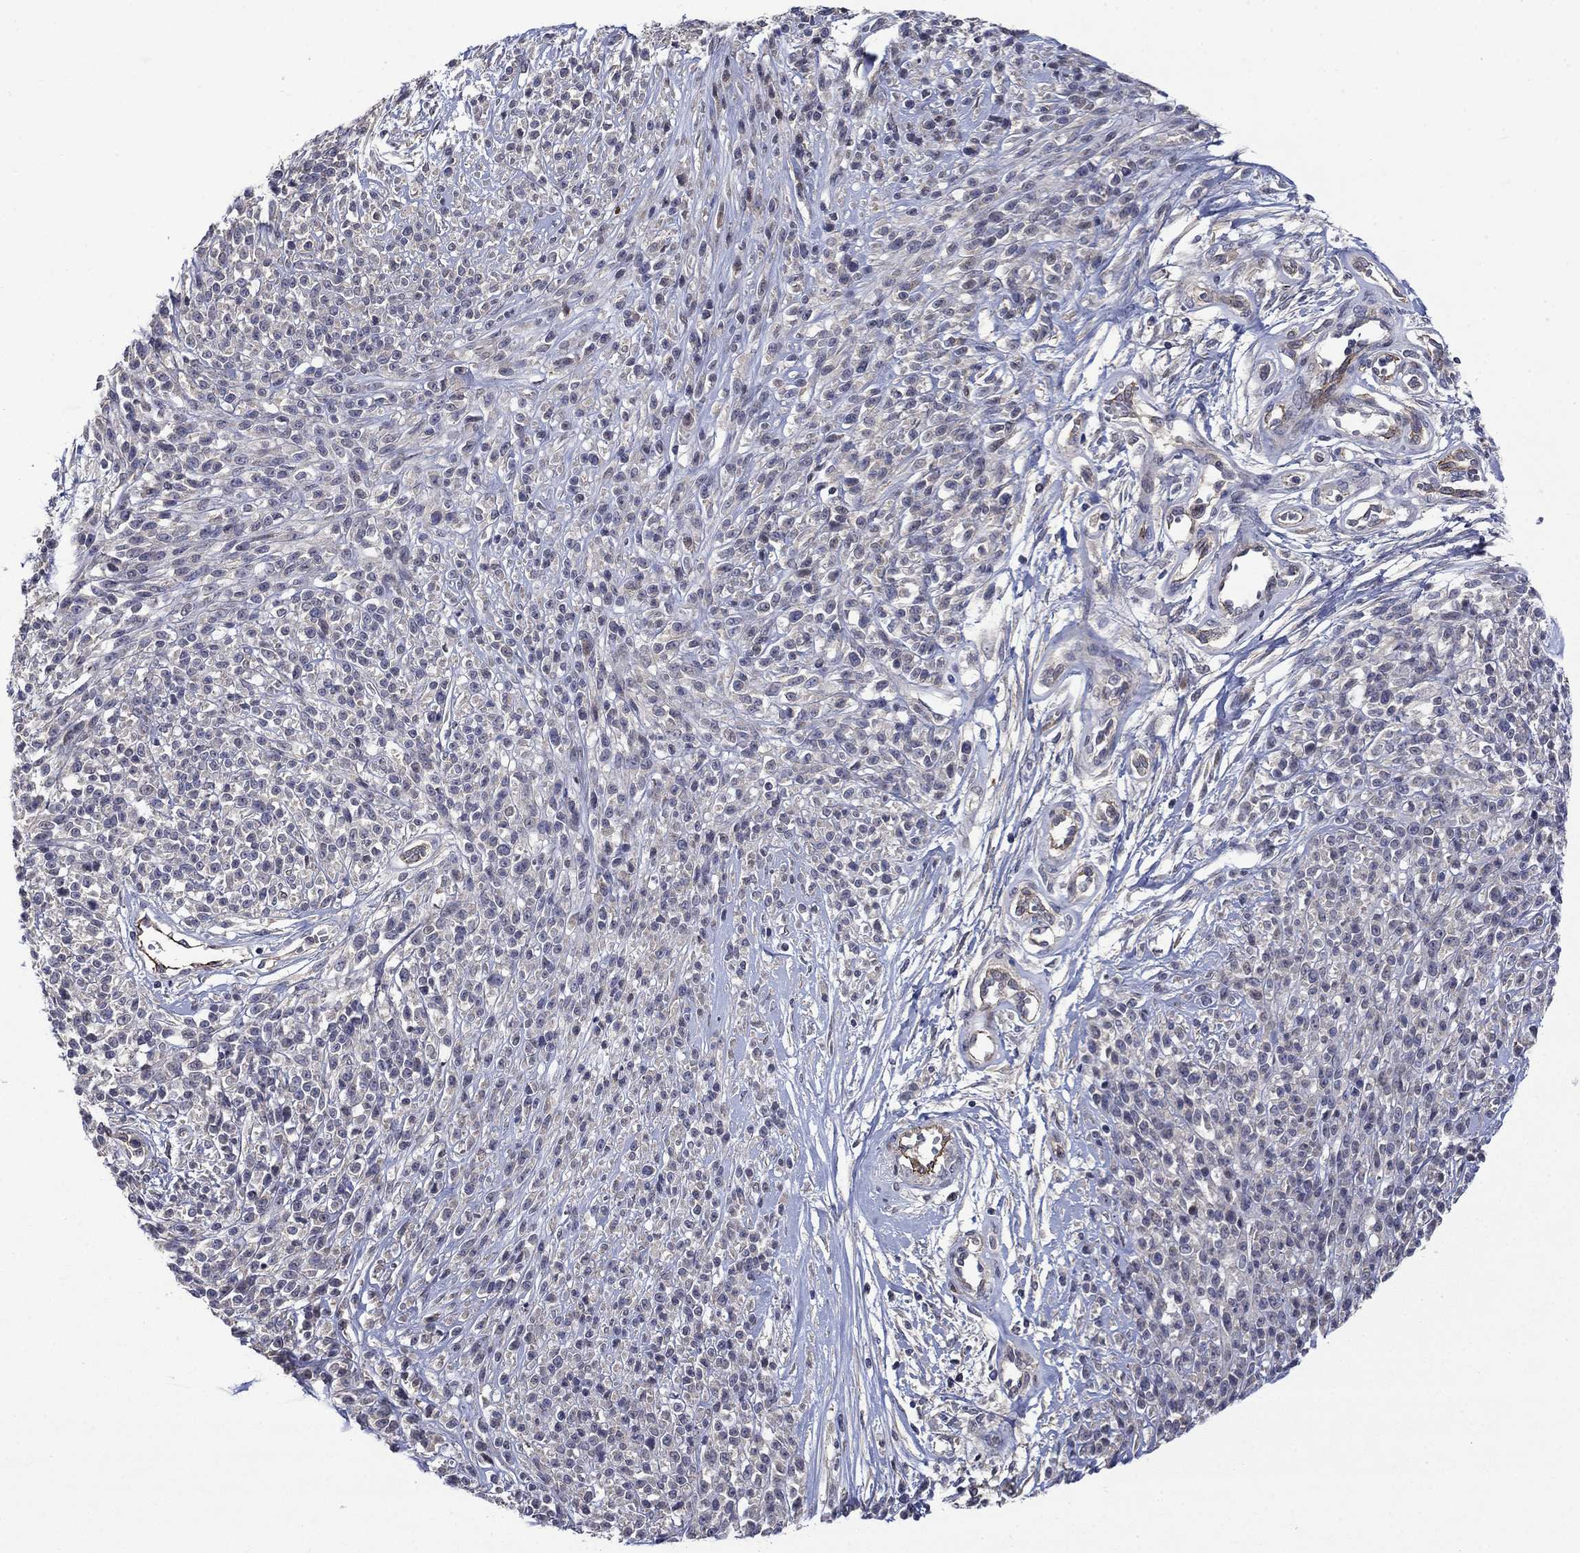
{"staining": {"intensity": "negative", "quantity": "none", "location": "none"}, "tissue": "melanoma", "cell_type": "Tumor cells", "image_type": "cancer", "snomed": [{"axis": "morphology", "description": "Malignant melanoma, NOS"}, {"axis": "topography", "description": "Skin"}, {"axis": "topography", "description": "Skin of trunk"}], "caption": "A micrograph of malignant melanoma stained for a protein reveals no brown staining in tumor cells.", "gene": "SLC7A1", "patient": {"sex": "male", "age": 74}}